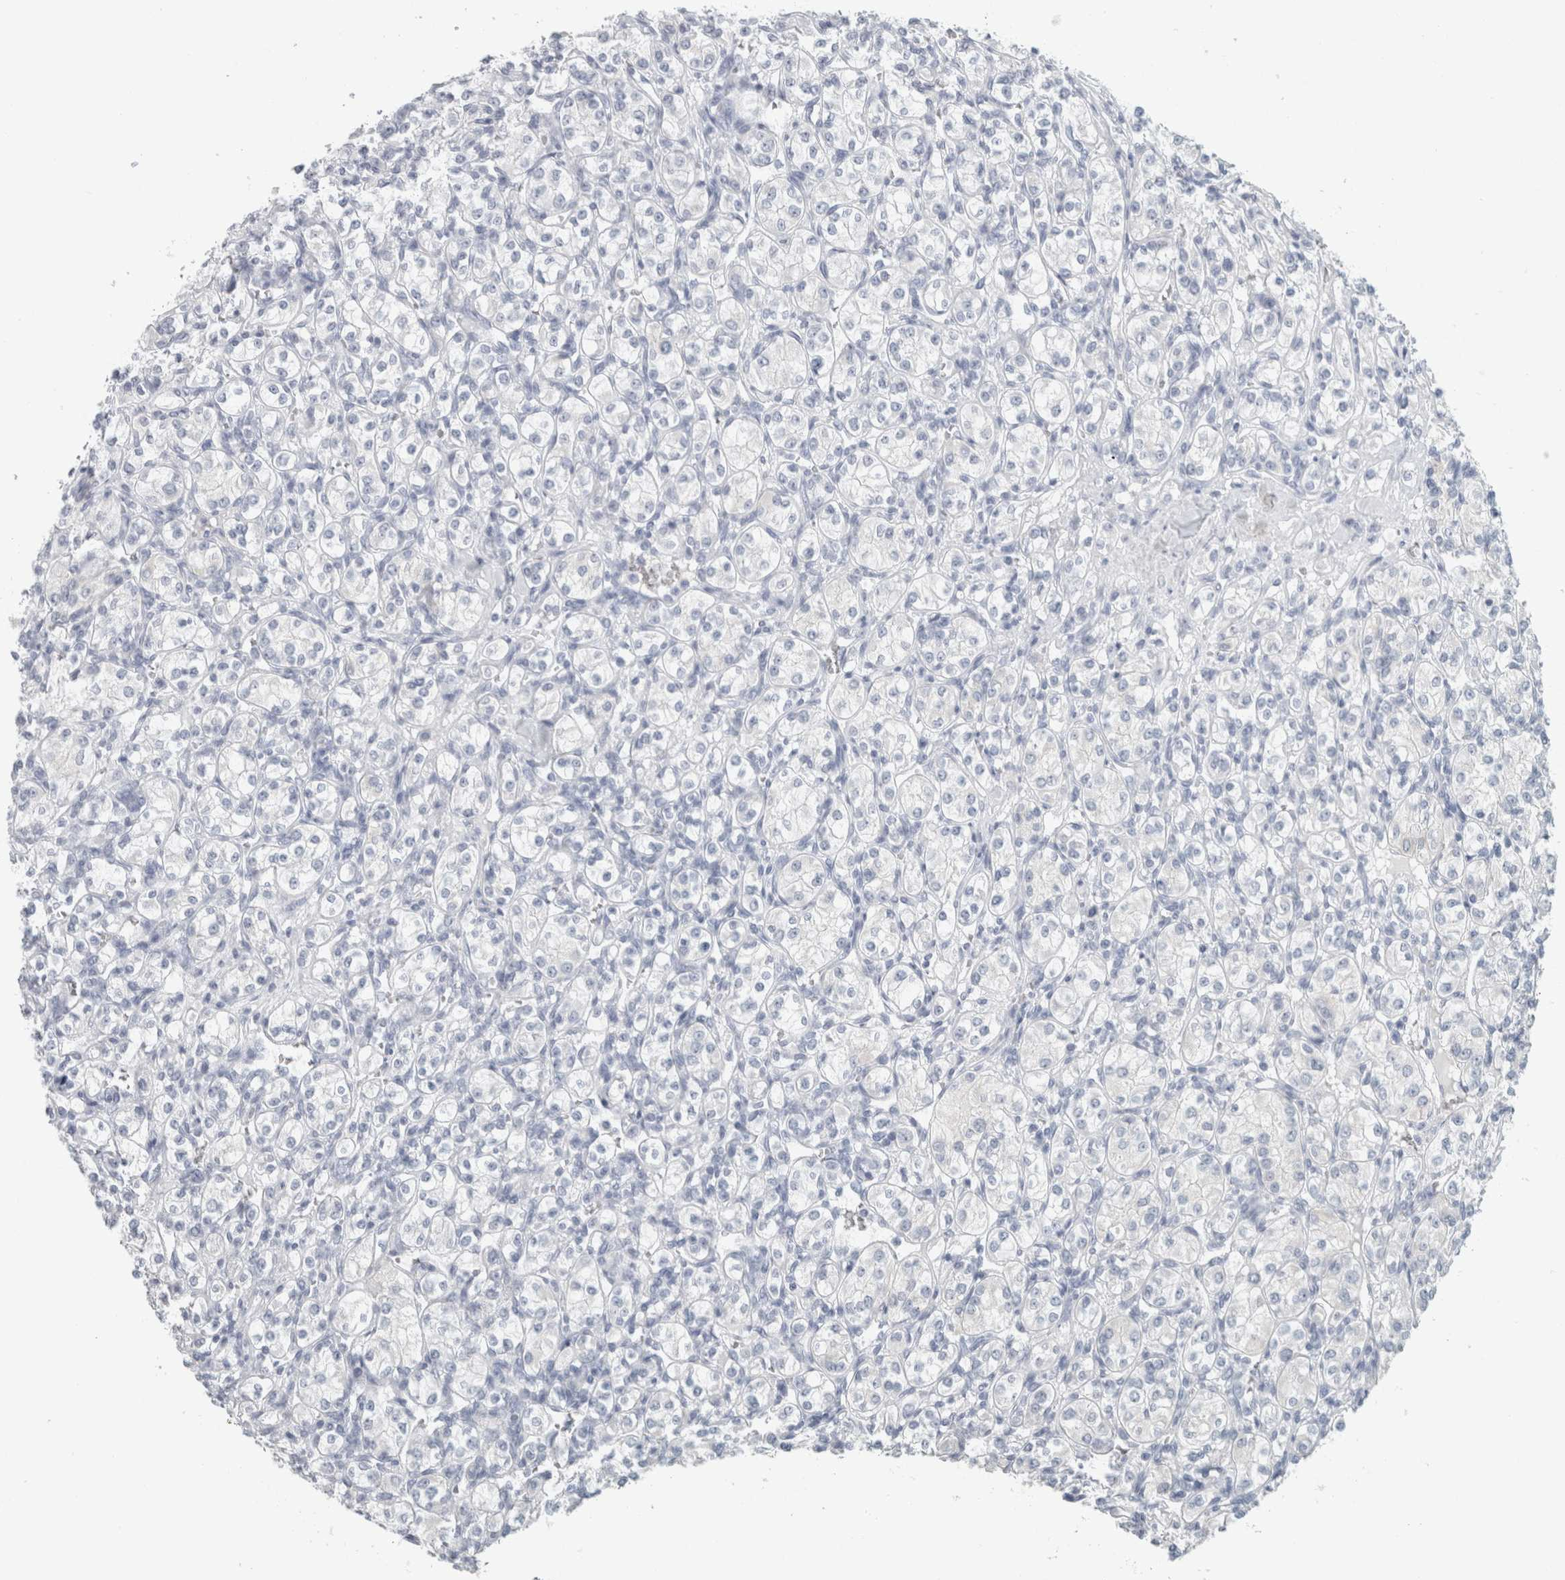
{"staining": {"intensity": "negative", "quantity": "none", "location": "none"}, "tissue": "renal cancer", "cell_type": "Tumor cells", "image_type": "cancer", "snomed": [{"axis": "morphology", "description": "Adenocarcinoma, NOS"}, {"axis": "topography", "description": "Kidney"}], "caption": "Photomicrograph shows no protein staining in tumor cells of renal cancer (adenocarcinoma) tissue.", "gene": "SLC28A3", "patient": {"sex": "male", "age": 77}}